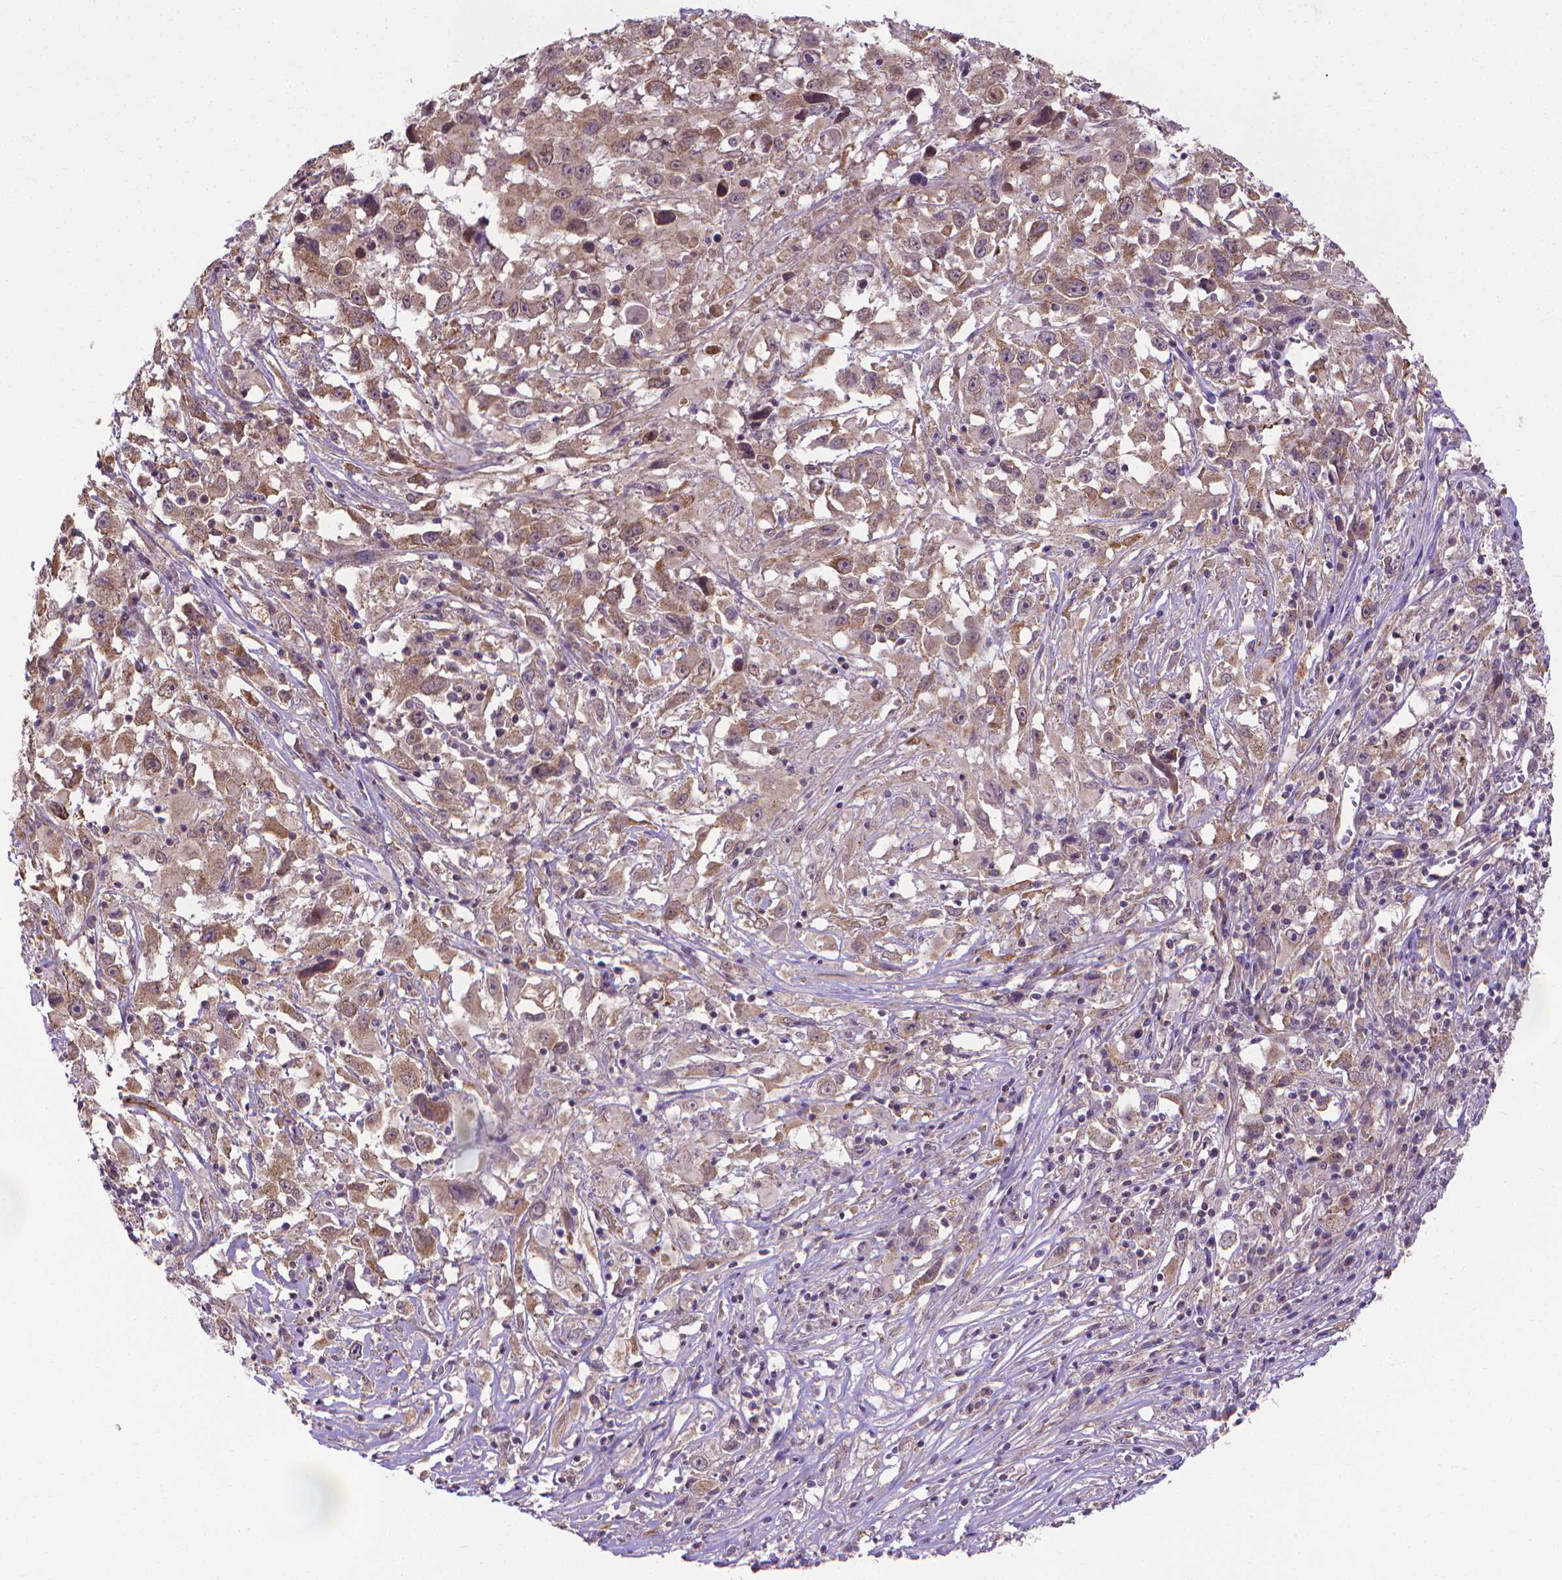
{"staining": {"intensity": "moderate", "quantity": ">75%", "location": "cytoplasmic/membranous"}, "tissue": "melanoma", "cell_type": "Tumor cells", "image_type": "cancer", "snomed": [{"axis": "morphology", "description": "Malignant melanoma, Metastatic site"}, {"axis": "topography", "description": "Soft tissue"}], "caption": "Protein expression analysis of human melanoma reveals moderate cytoplasmic/membranous positivity in approximately >75% of tumor cells. (DAB IHC, brown staining for protein, blue staining for nuclei).", "gene": "GPR63", "patient": {"sex": "male", "age": 50}}